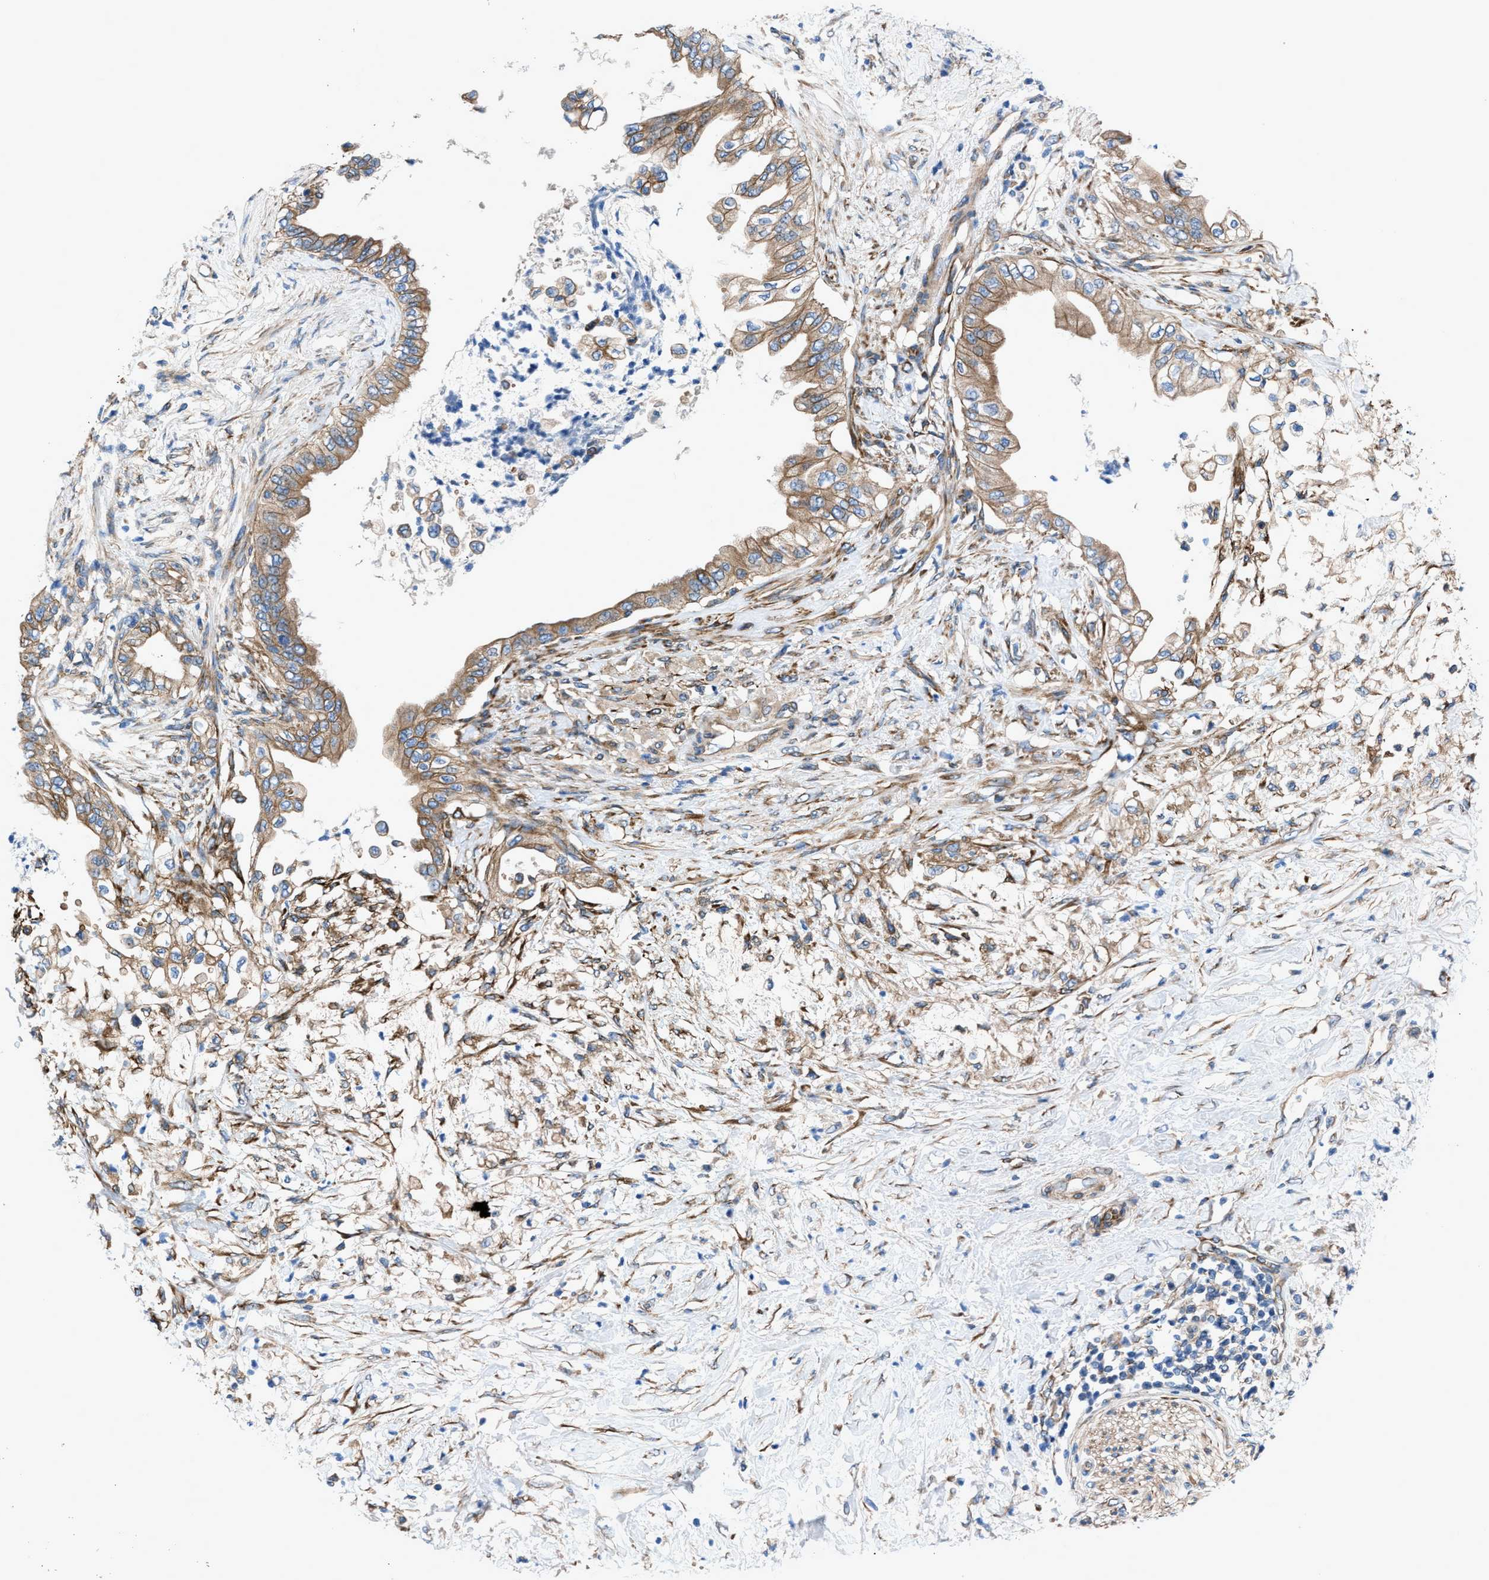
{"staining": {"intensity": "weak", "quantity": ">75%", "location": "cytoplasmic/membranous"}, "tissue": "pancreatic cancer", "cell_type": "Tumor cells", "image_type": "cancer", "snomed": [{"axis": "morphology", "description": "Normal tissue, NOS"}, {"axis": "morphology", "description": "Adenocarcinoma, NOS"}, {"axis": "topography", "description": "Pancreas"}, {"axis": "topography", "description": "Duodenum"}], "caption": "Tumor cells demonstrate weak cytoplasmic/membranous expression in about >75% of cells in pancreatic cancer. Immunohistochemistry (ihc) stains the protein in brown and the nuclei are stained blue.", "gene": "DMAC1", "patient": {"sex": "female", "age": 60}}